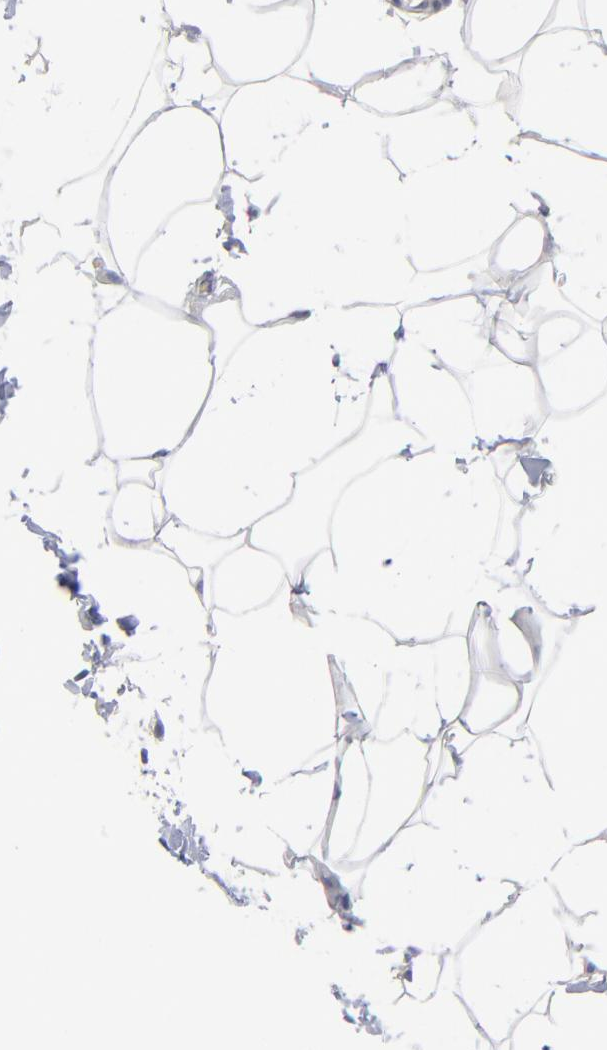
{"staining": {"intensity": "weak", "quantity": "<25%", "location": "nuclear"}, "tissue": "adipose tissue", "cell_type": "Adipocytes", "image_type": "normal", "snomed": [{"axis": "morphology", "description": "Normal tissue, NOS"}, {"axis": "topography", "description": "Vascular tissue"}], "caption": "A micrograph of adipose tissue stained for a protein exhibits no brown staining in adipocytes.", "gene": "SP2", "patient": {"sex": "male", "age": 41}}